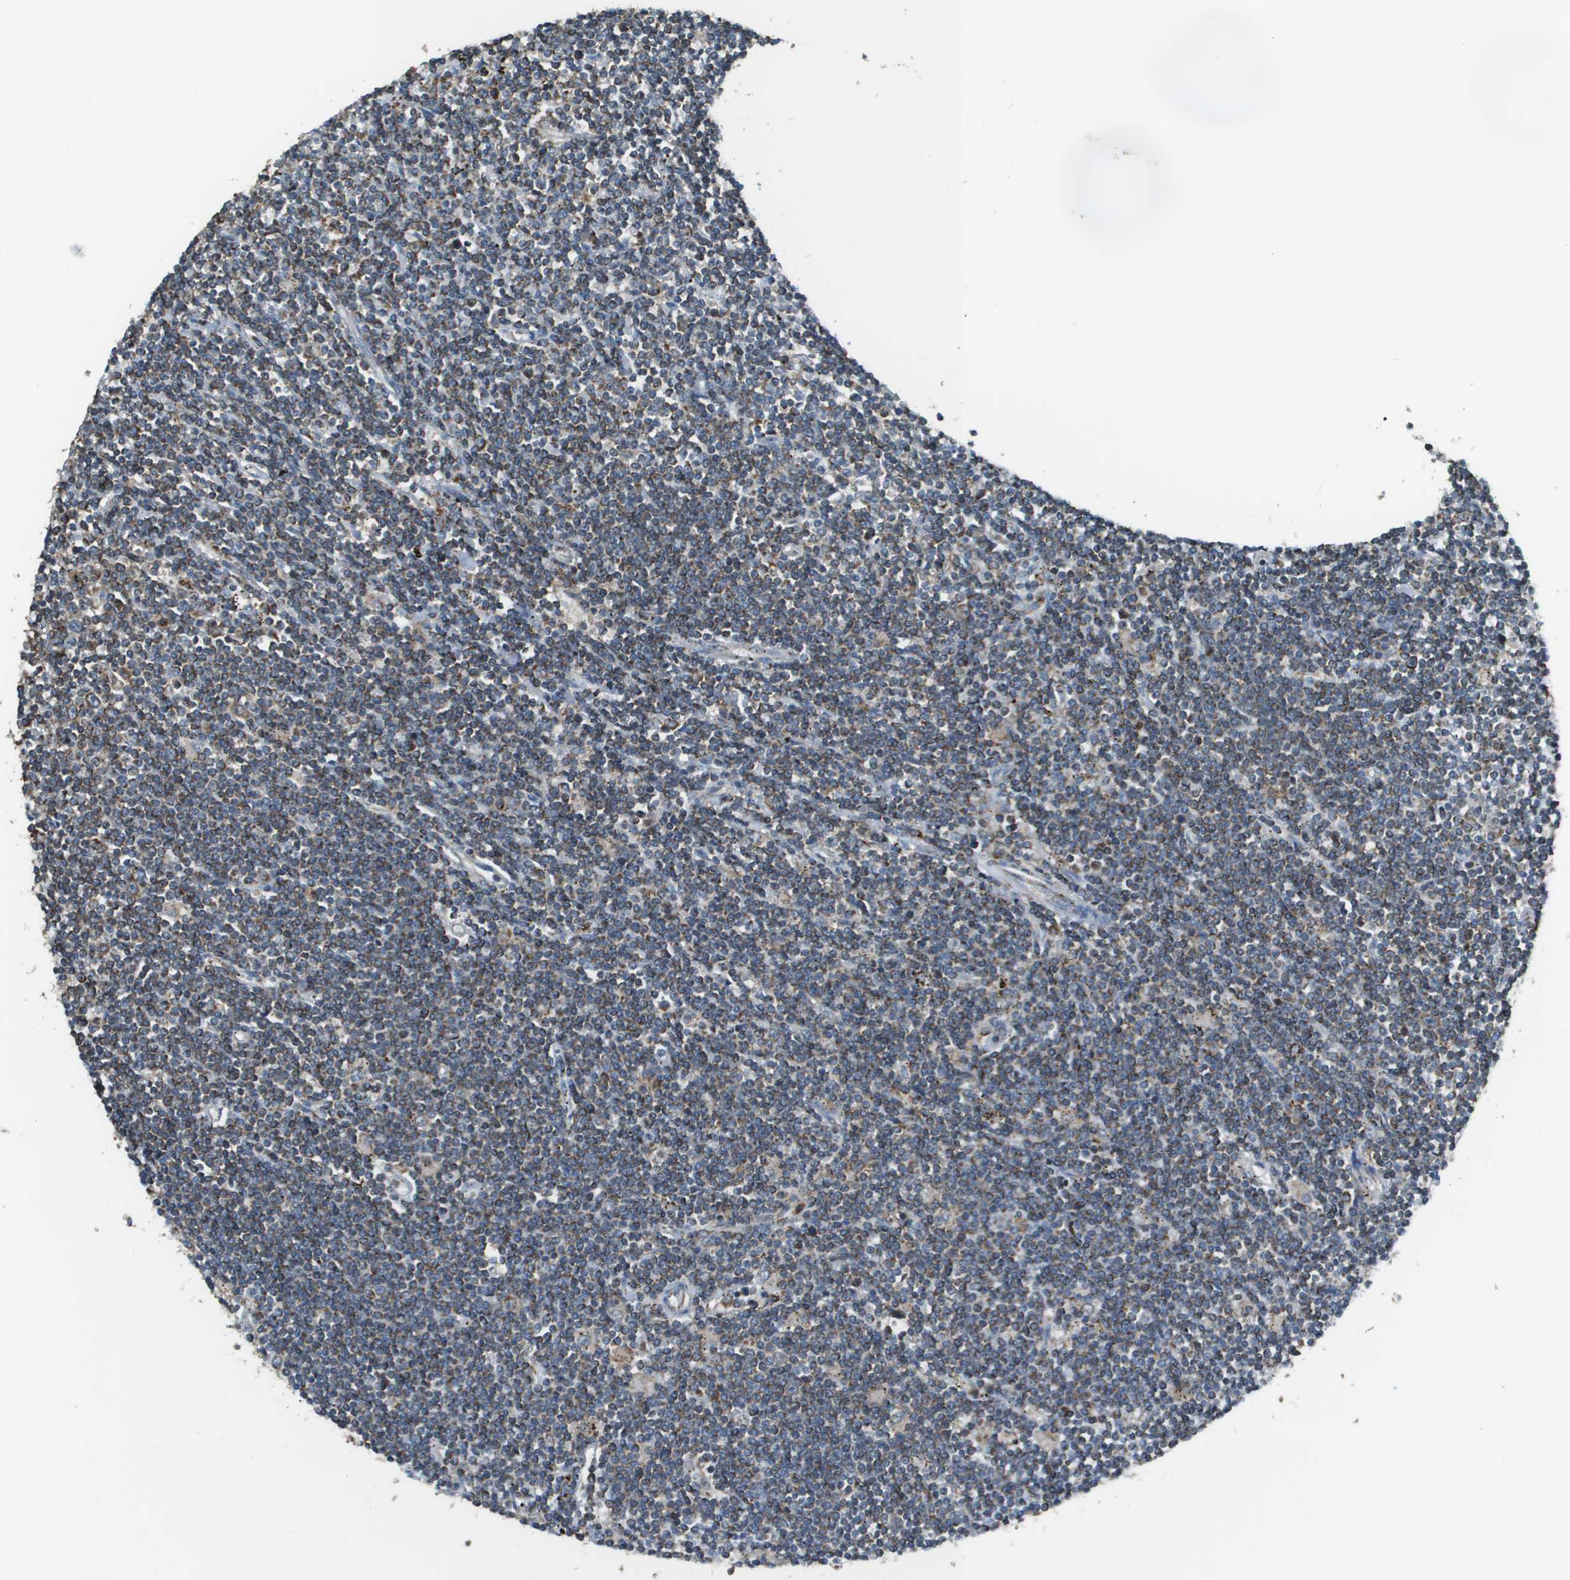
{"staining": {"intensity": "weak", "quantity": "25%-75%", "location": "cytoplasmic/membranous"}, "tissue": "lymphoma", "cell_type": "Tumor cells", "image_type": "cancer", "snomed": [{"axis": "morphology", "description": "Malignant lymphoma, non-Hodgkin's type, Low grade"}, {"axis": "topography", "description": "Spleen"}], "caption": "Weak cytoplasmic/membranous protein staining is present in about 25%-75% of tumor cells in lymphoma.", "gene": "FH", "patient": {"sex": "male", "age": 76}}